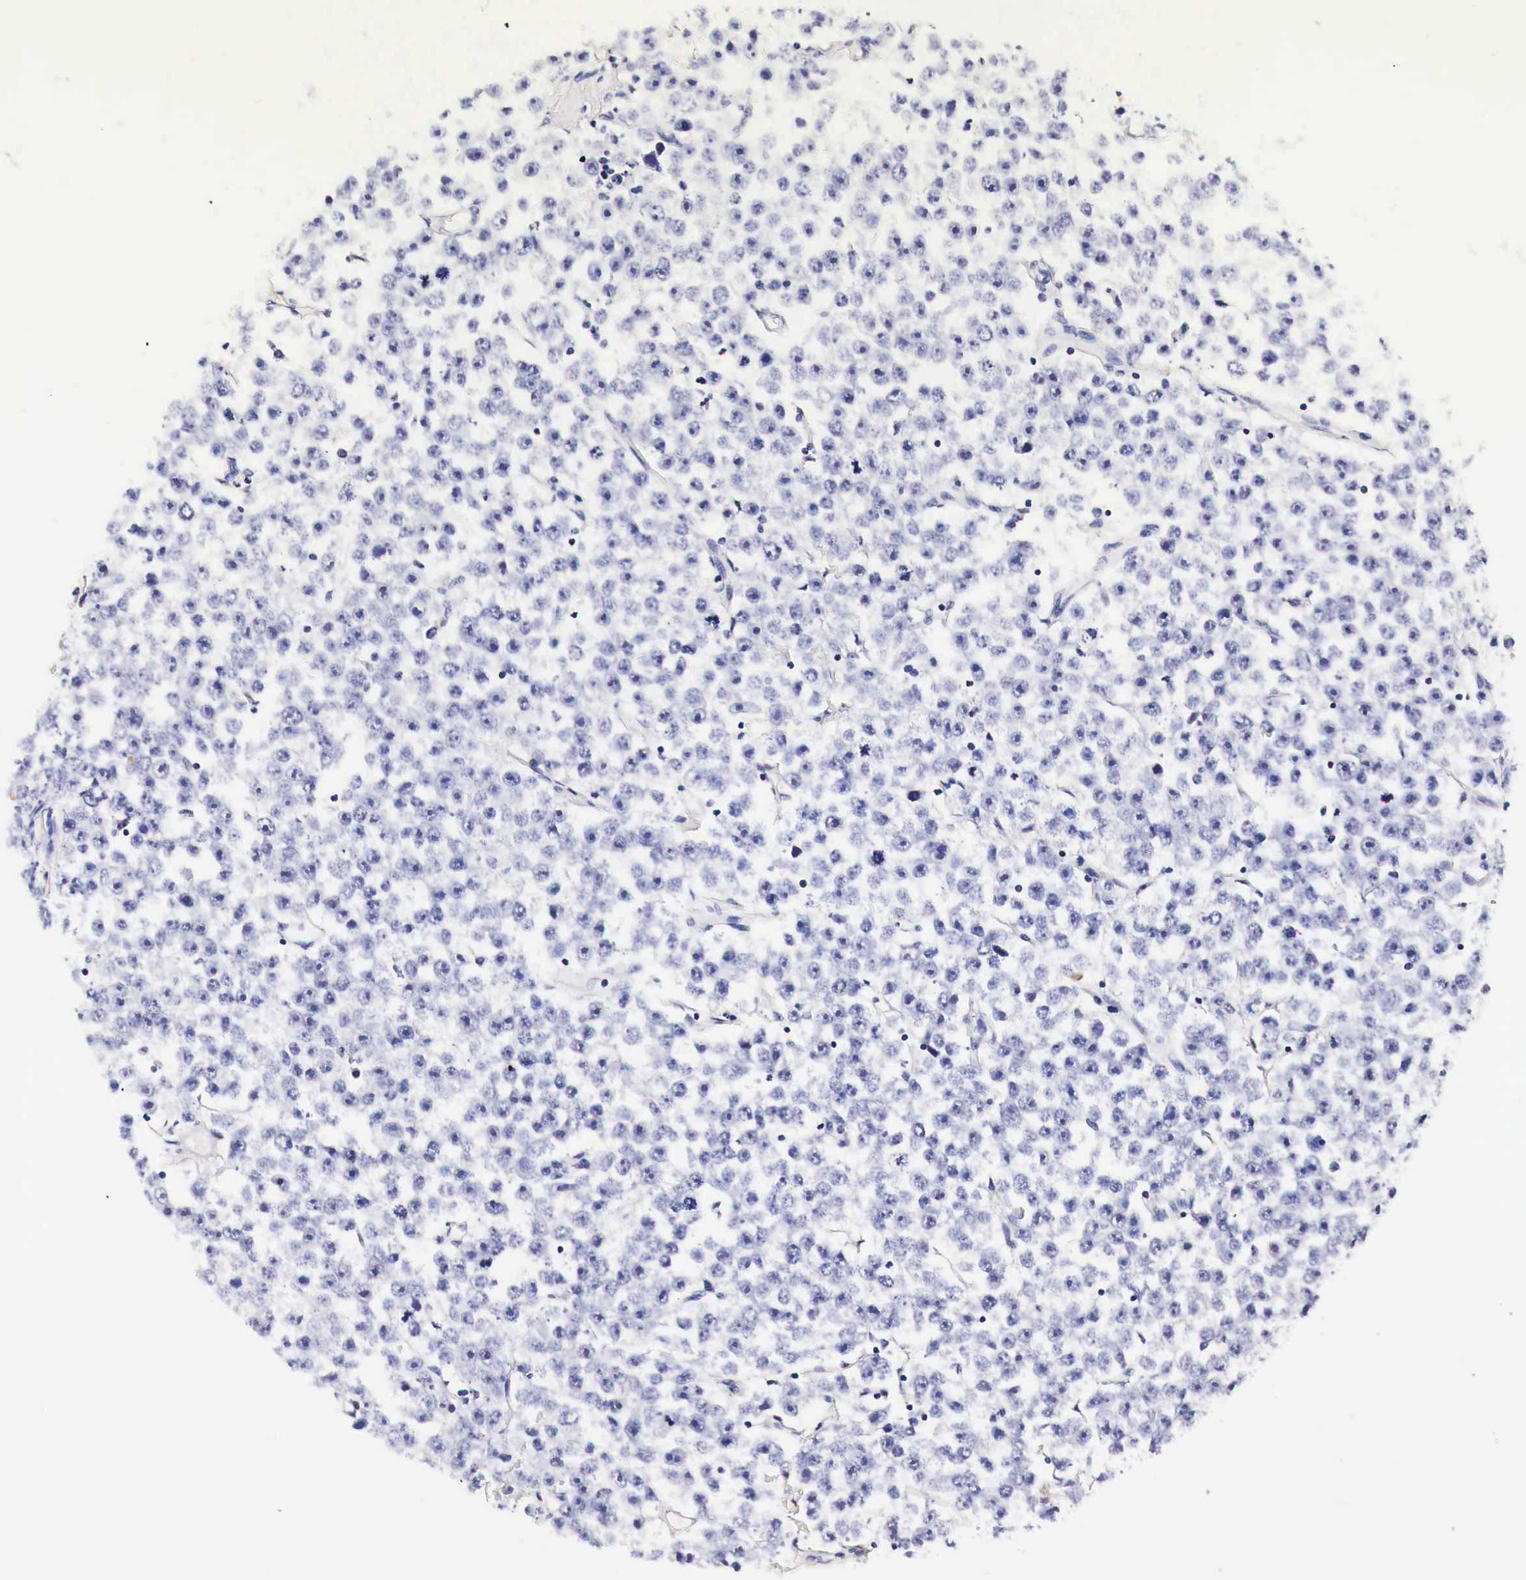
{"staining": {"intensity": "negative", "quantity": "none", "location": "none"}, "tissue": "testis cancer", "cell_type": "Tumor cells", "image_type": "cancer", "snomed": [{"axis": "morphology", "description": "Seminoma, NOS"}, {"axis": "topography", "description": "Testis"}], "caption": "Tumor cells show no significant protein expression in seminoma (testis). (Stains: DAB (3,3'-diaminobenzidine) IHC with hematoxylin counter stain, Microscopy: brightfield microscopy at high magnification).", "gene": "EGFR", "patient": {"sex": "male", "age": 52}}